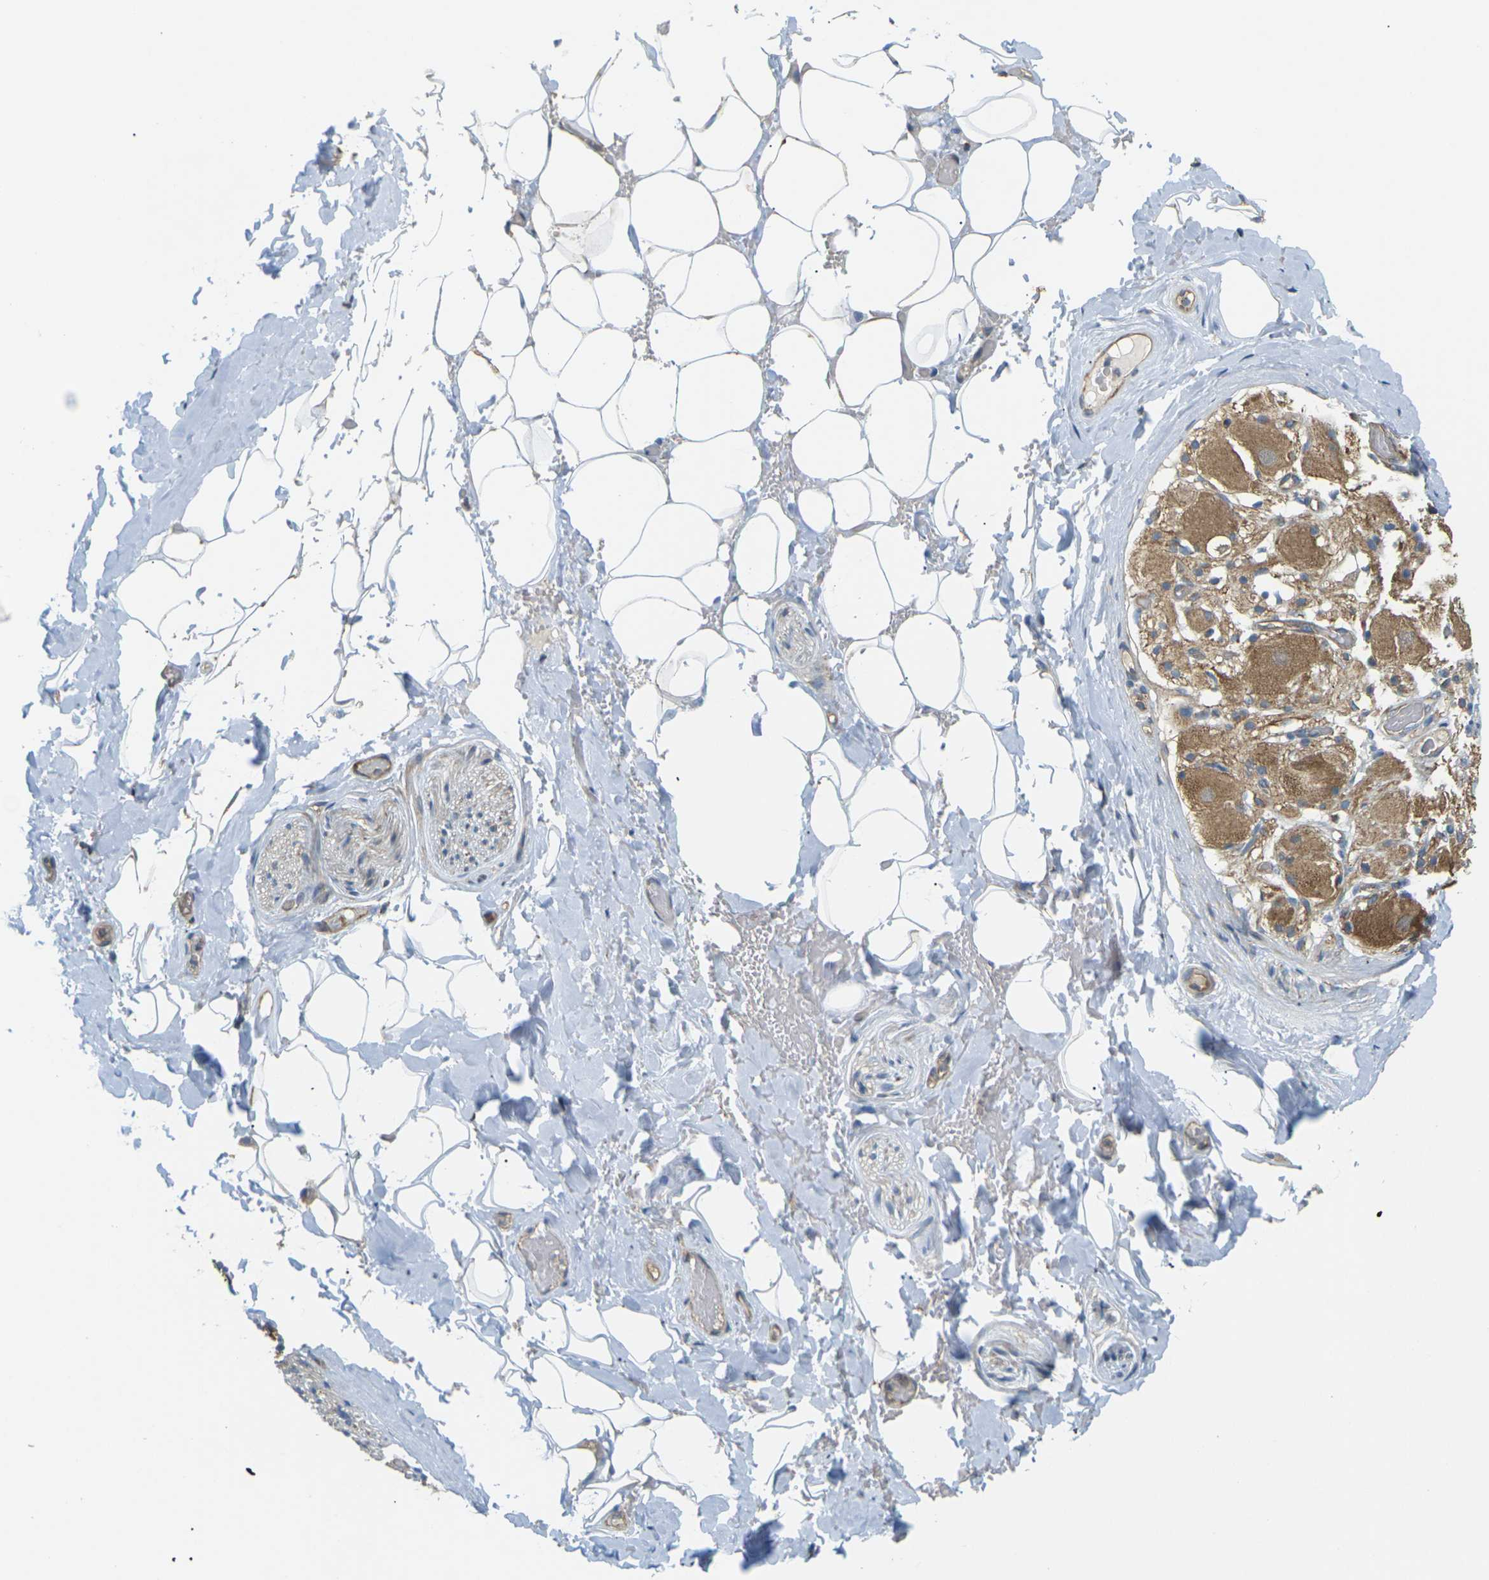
{"staining": {"intensity": "weak", "quantity": ">75%", "location": "cytoplasmic/membranous"}, "tissue": "adipose tissue", "cell_type": "Adipocytes", "image_type": "normal", "snomed": [{"axis": "morphology", "description": "Normal tissue, NOS"}, {"axis": "topography", "description": "Peripheral nerve tissue"}], "caption": "Immunohistochemistry (IHC) staining of normal adipose tissue, which displays low levels of weak cytoplasmic/membranous expression in approximately >75% of adipocytes indicating weak cytoplasmic/membranous protein expression. The staining was performed using DAB (3,3'-diaminobenzidine) (brown) for protein detection and nuclei were counterstained in hematoxylin (blue).", "gene": "KSR1", "patient": {"sex": "male", "age": 70}}